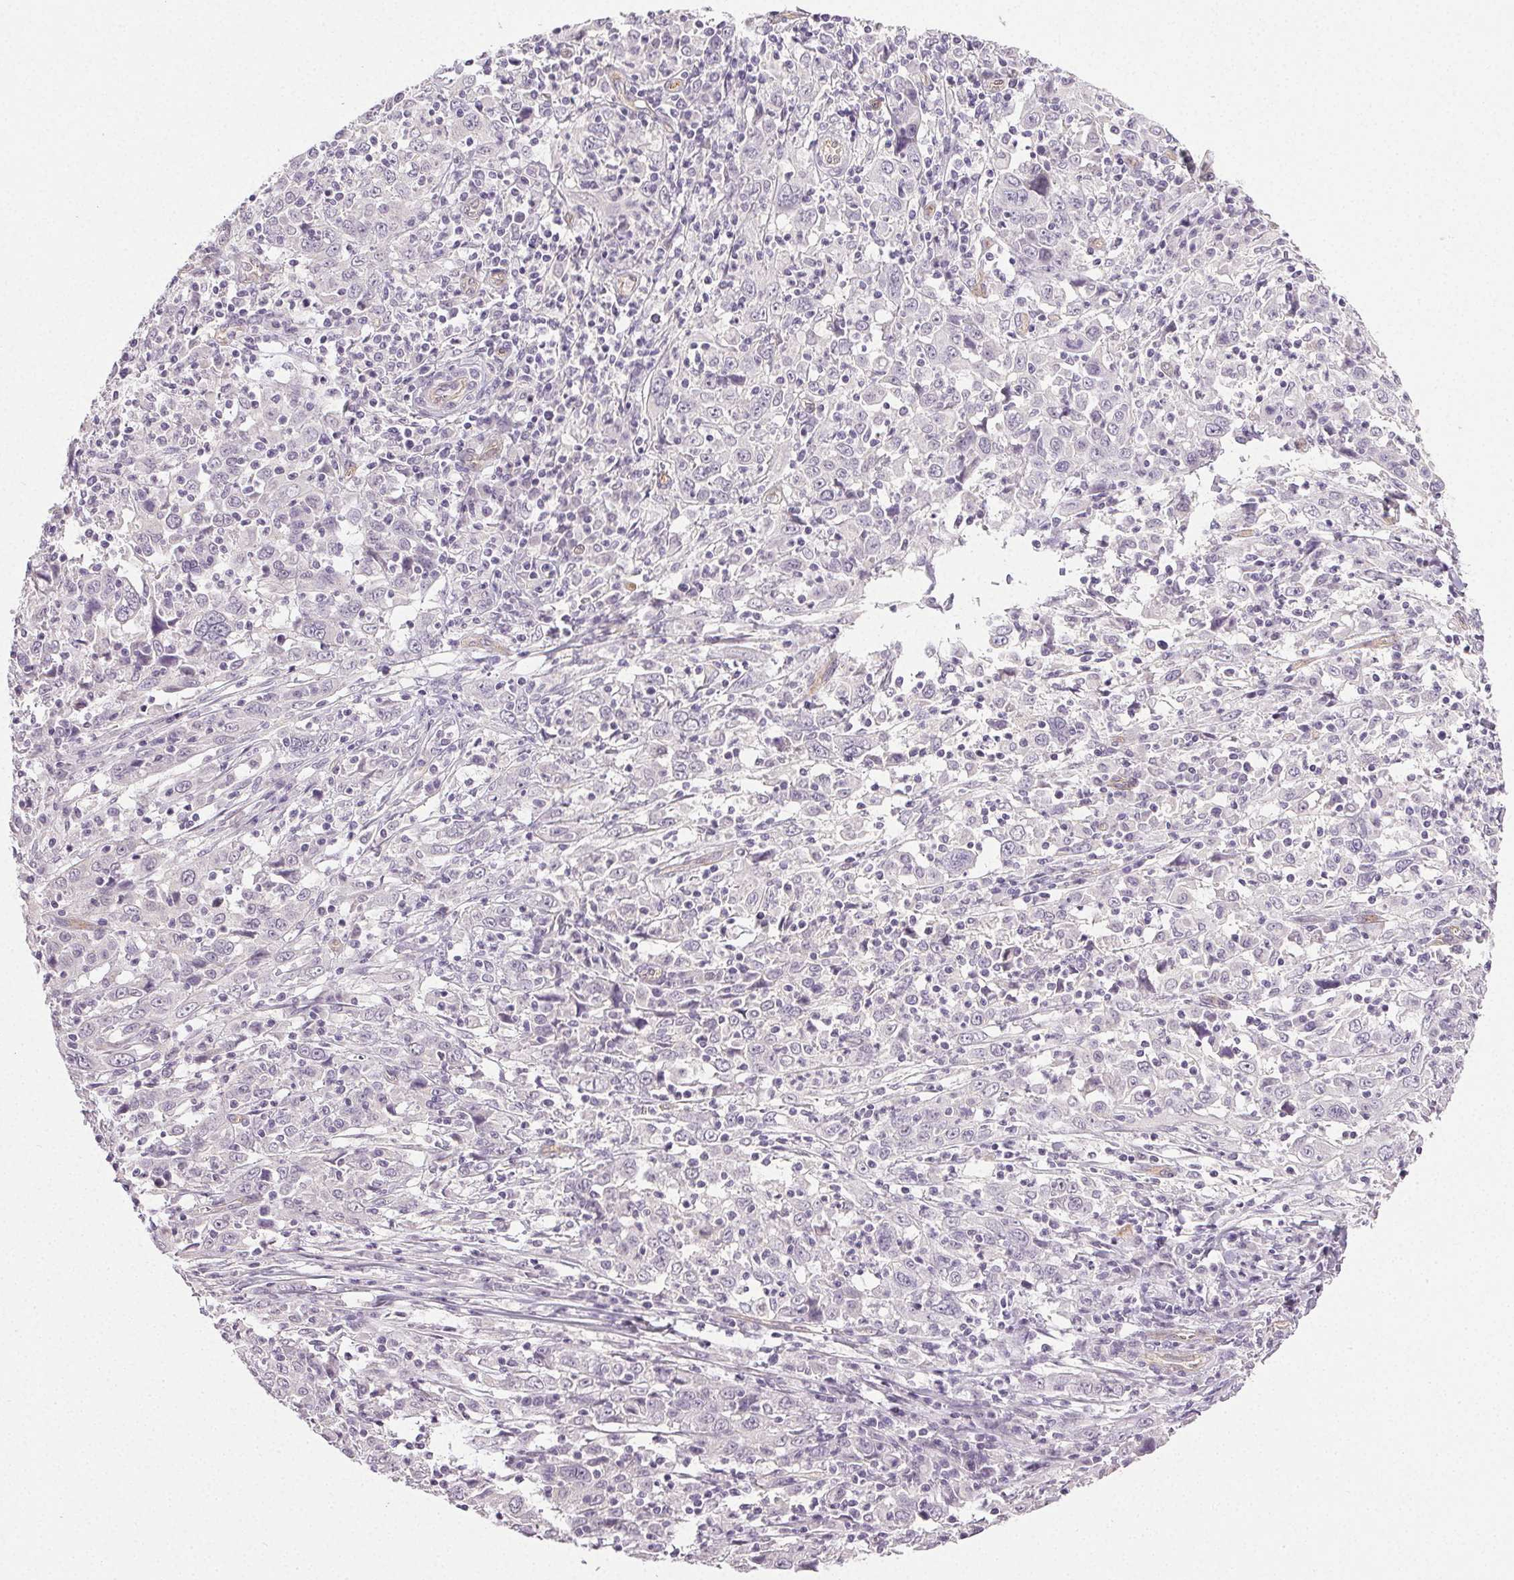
{"staining": {"intensity": "negative", "quantity": "none", "location": "none"}, "tissue": "cervical cancer", "cell_type": "Tumor cells", "image_type": "cancer", "snomed": [{"axis": "morphology", "description": "Squamous cell carcinoma, NOS"}, {"axis": "topography", "description": "Cervix"}], "caption": "The micrograph reveals no staining of tumor cells in cervical cancer.", "gene": "PLCB1", "patient": {"sex": "female", "age": 46}}